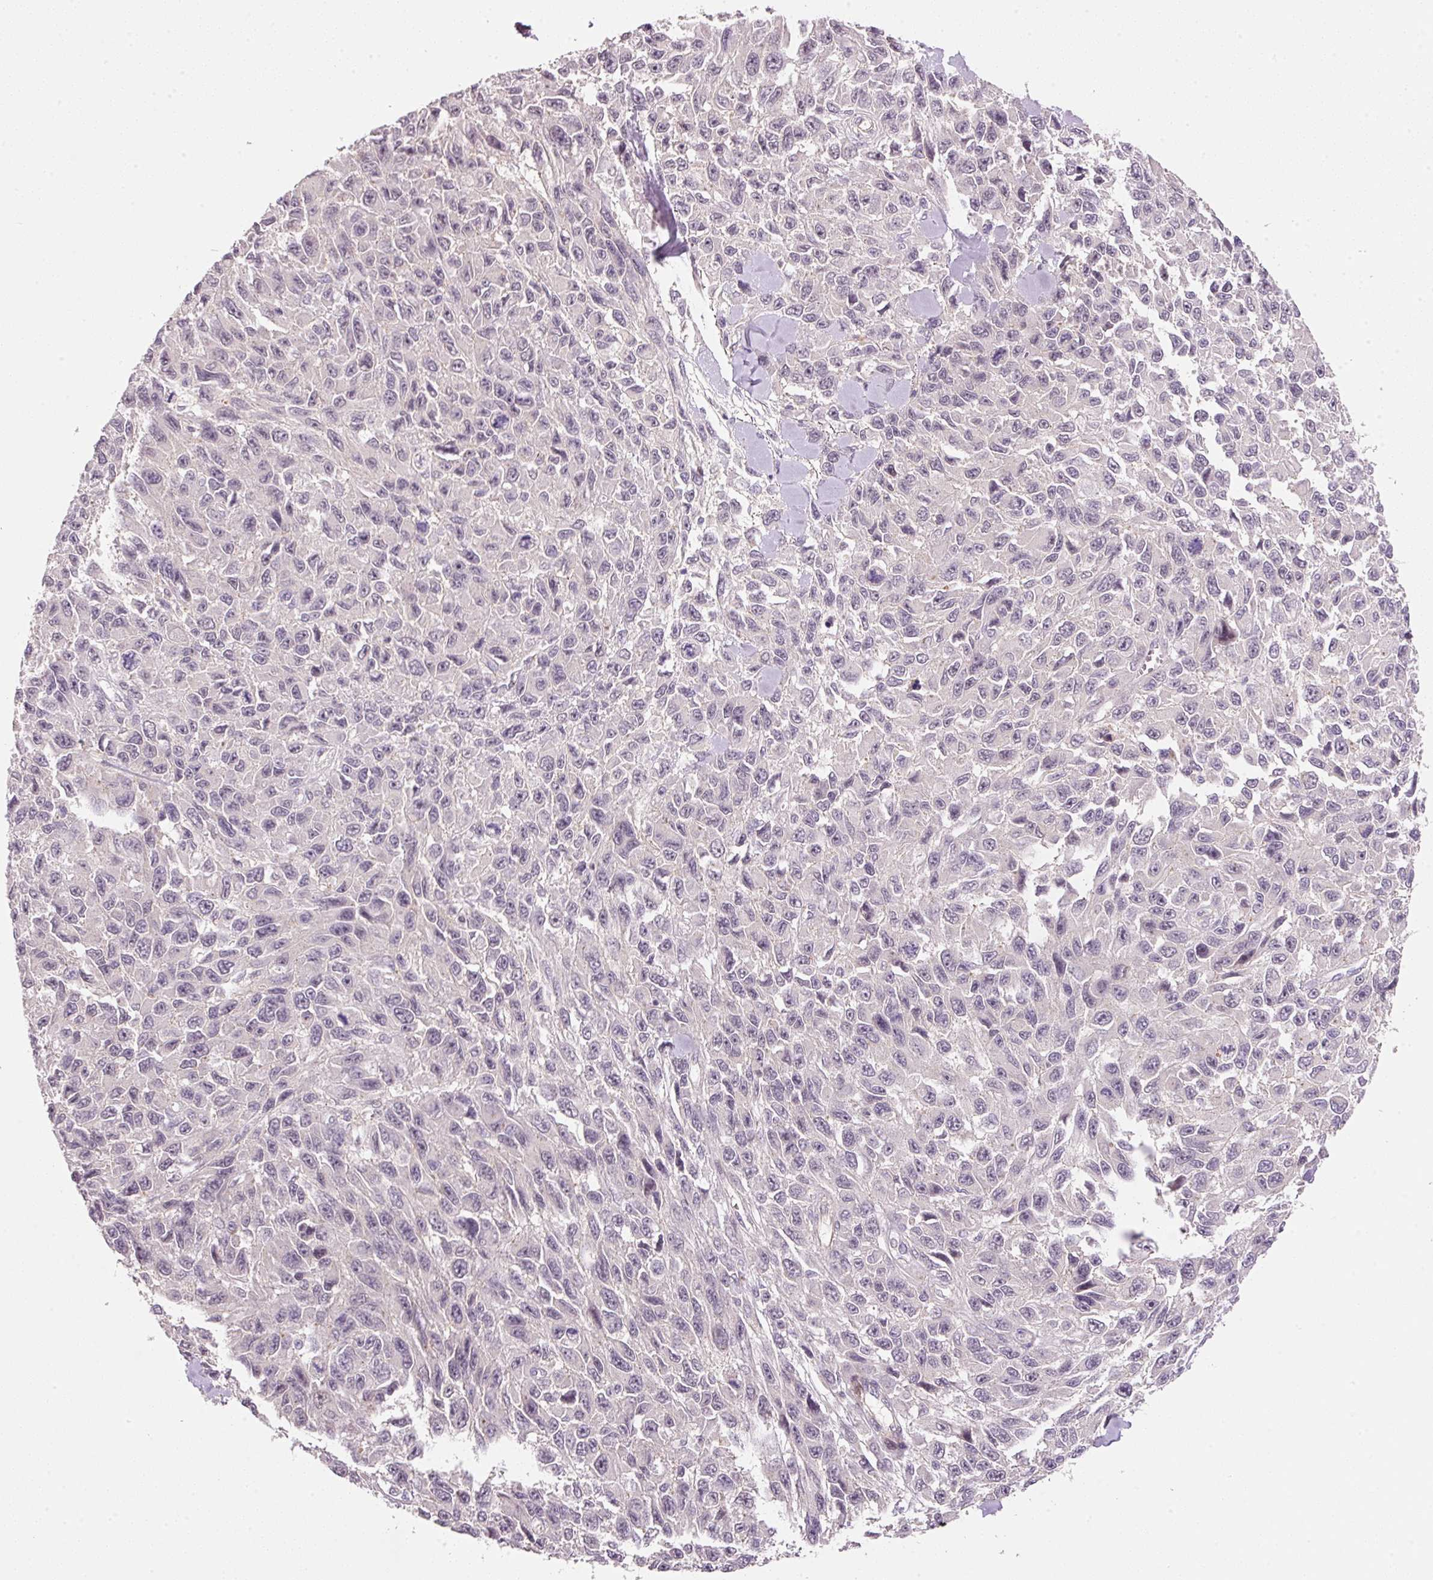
{"staining": {"intensity": "negative", "quantity": "none", "location": "none"}, "tissue": "melanoma", "cell_type": "Tumor cells", "image_type": "cancer", "snomed": [{"axis": "morphology", "description": "Malignant melanoma, NOS"}, {"axis": "topography", "description": "Skin"}], "caption": "An immunohistochemistry histopathology image of melanoma is shown. There is no staining in tumor cells of melanoma.", "gene": "TIRAP", "patient": {"sex": "female", "age": 96}}